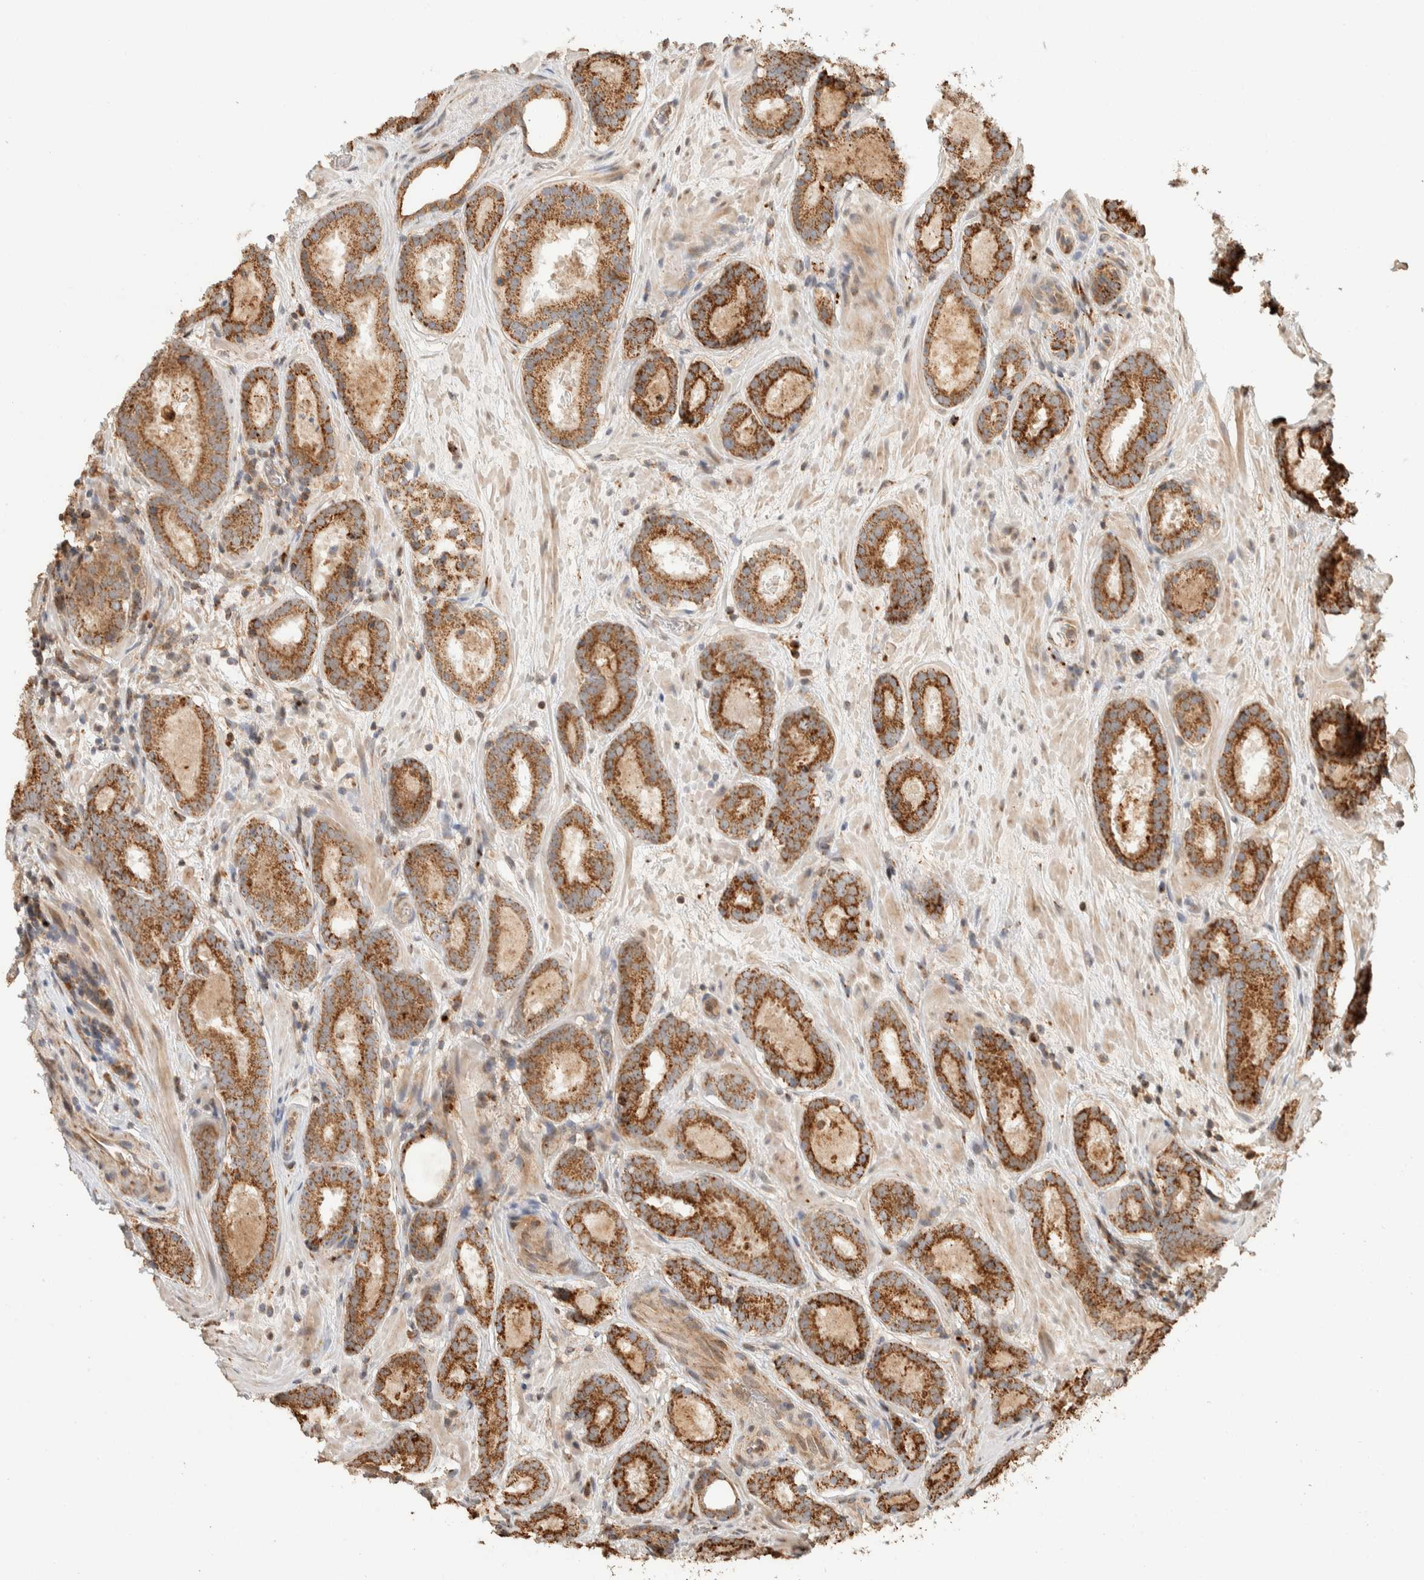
{"staining": {"intensity": "moderate", "quantity": ">75%", "location": "cytoplasmic/membranous"}, "tissue": "prostate cancer", "cell_type": "Tumor cells", "image_type": "cancer", "snomed": [{"axis": "morphology", "description": "Adenocarcinoma, Low grade"}, {"axis": "topography", "description": "Prostate"}], "caption": "Moderate cytoplasmic/membranous positivity is identified in about >75% of tumor cells in prostate cancer (low-grade adenocarcinoma).", "gene": "KIF9", "patient": {"sex": "male", "age": 69}}